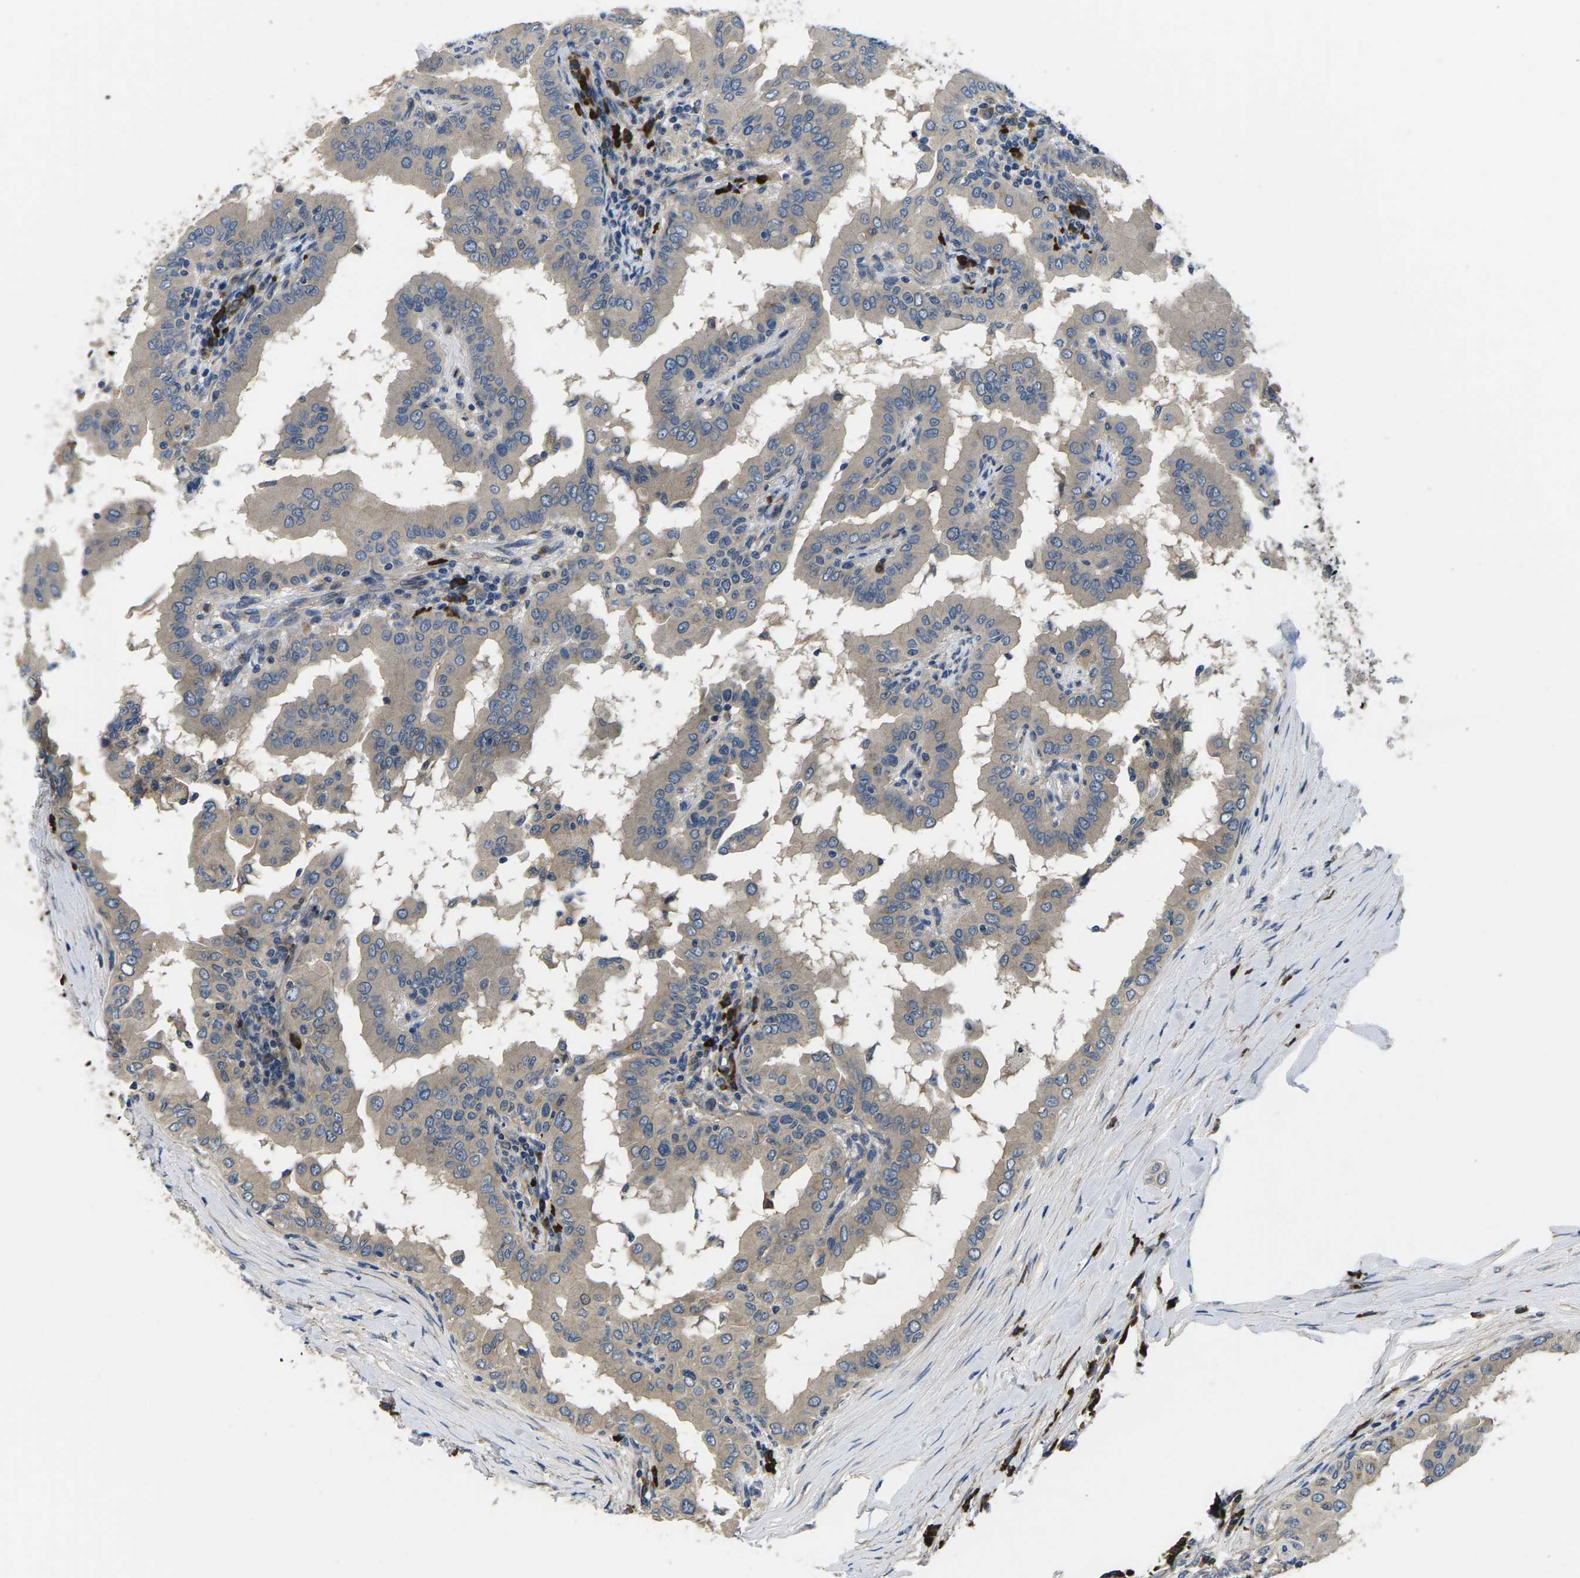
{"staining": {"intensity": "negative", "quantity": "none", "location": "none"}, "tissue": "thyroid cancer", "cell_type": "Tumor cells", "image_type": "cancer", "snomed": [{"axis": "morphology", "description": "Papillary adenocarcinoma, NOS"}, {"axis": "topography", "description": "Thyroid gland"}], "caption": "Tumor cells show no significant positivity in papillary adenocarcinoma (thyroid).", "gene": "PLCE1", "patient": {"sex": "male", "age": 33}}